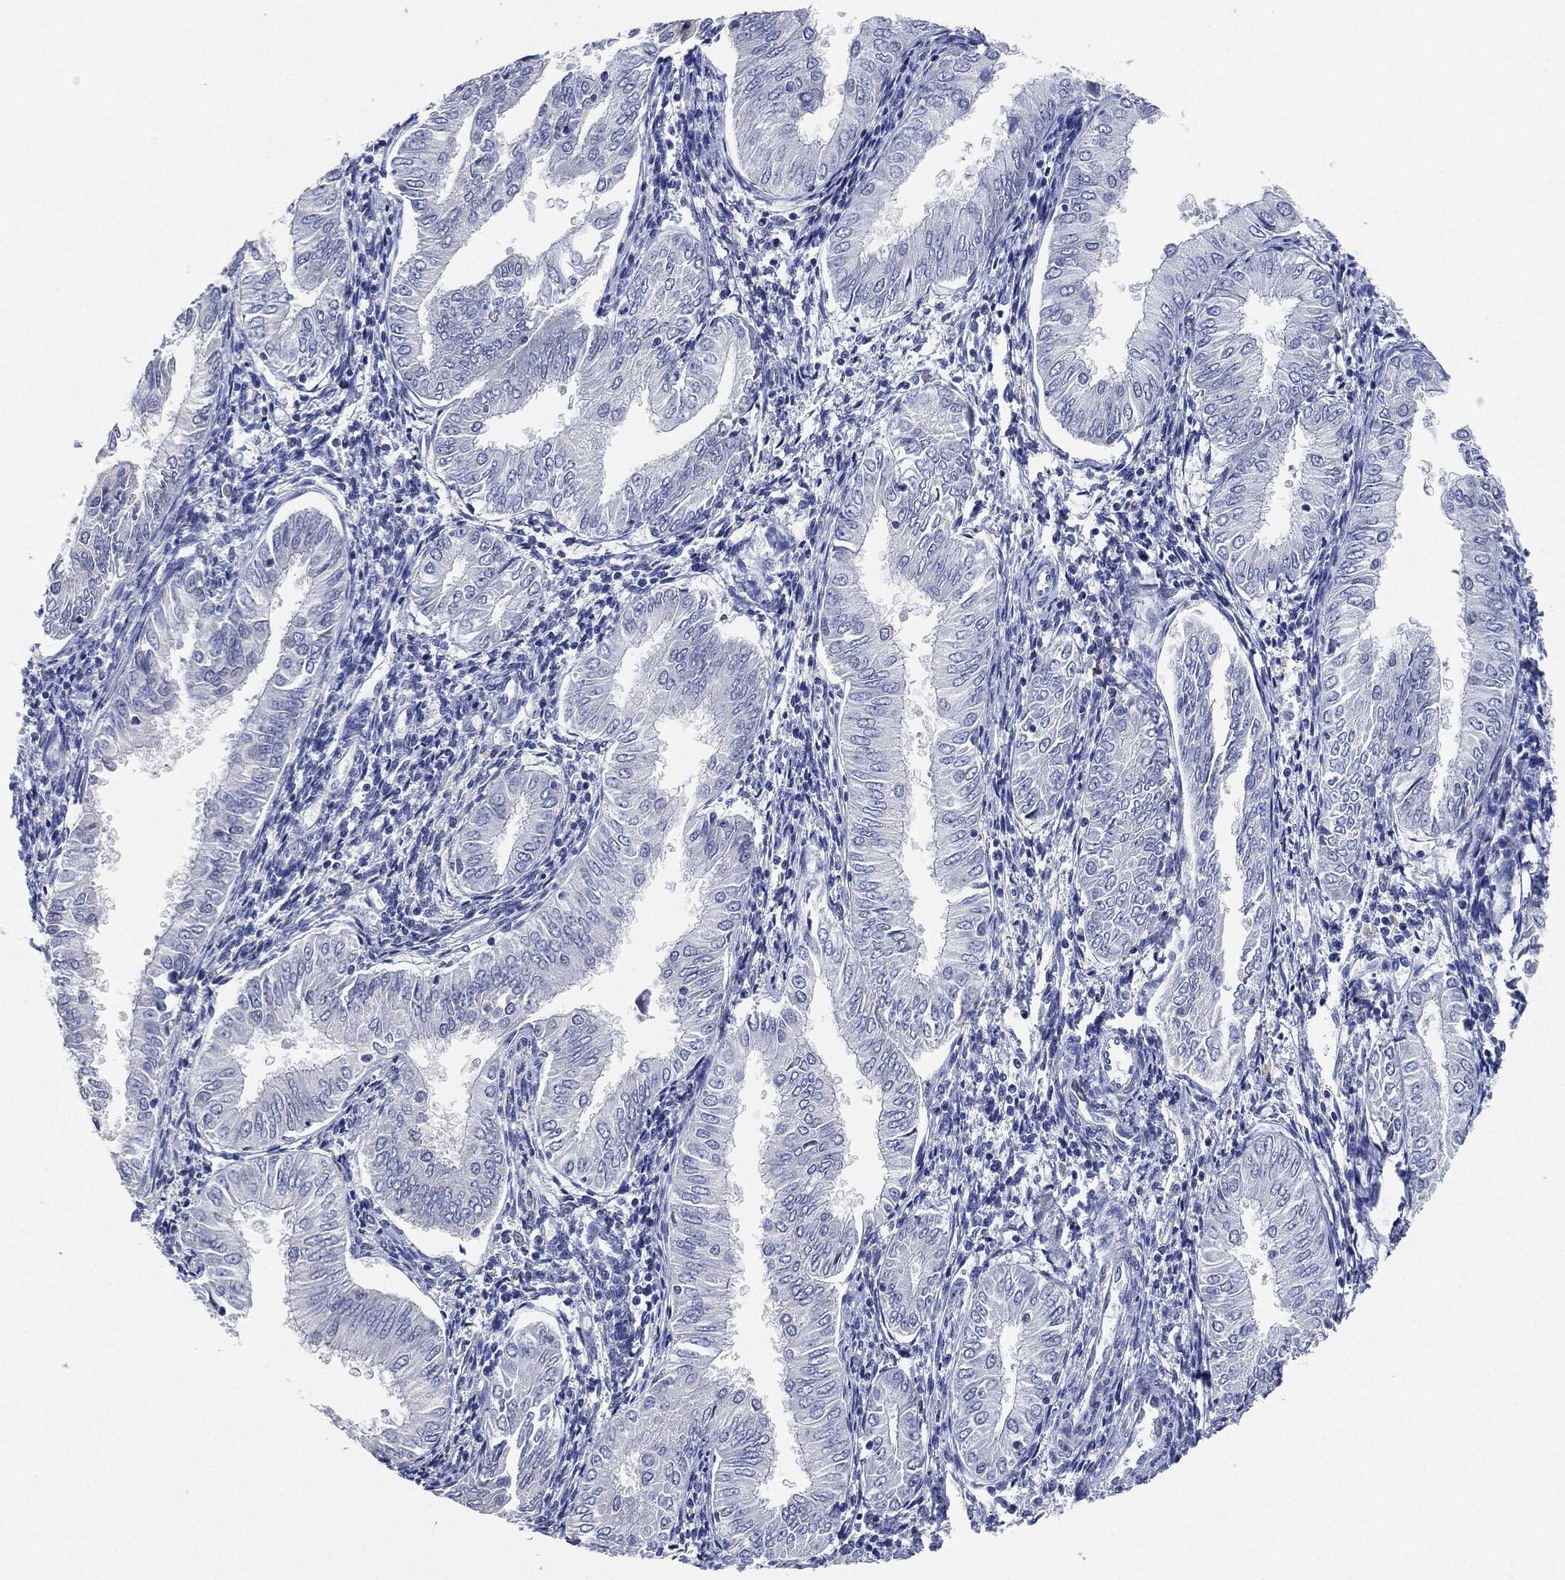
{"staining": {"intensity": "negative", "quantity": "none", "location": "none"}, "tissue": "endometrial cancer", "cell_type": "Tumor cells", "image_type": "cancer", "snomed": [{"axis": "morphology", "description": "Adenocarcinoma, NOS"}, {"axis": "topography", "description": "Endometrium"}], "caption": "This image is of endometrial adenocarcinoma stained with immunohistochemistry (IHC) to label a protein in brown with the nuclei are counter-stained blue. There is no positivity in tumor cells.", "gene": "NTRK1", "patient": {"sex": "female", "age": 53}}